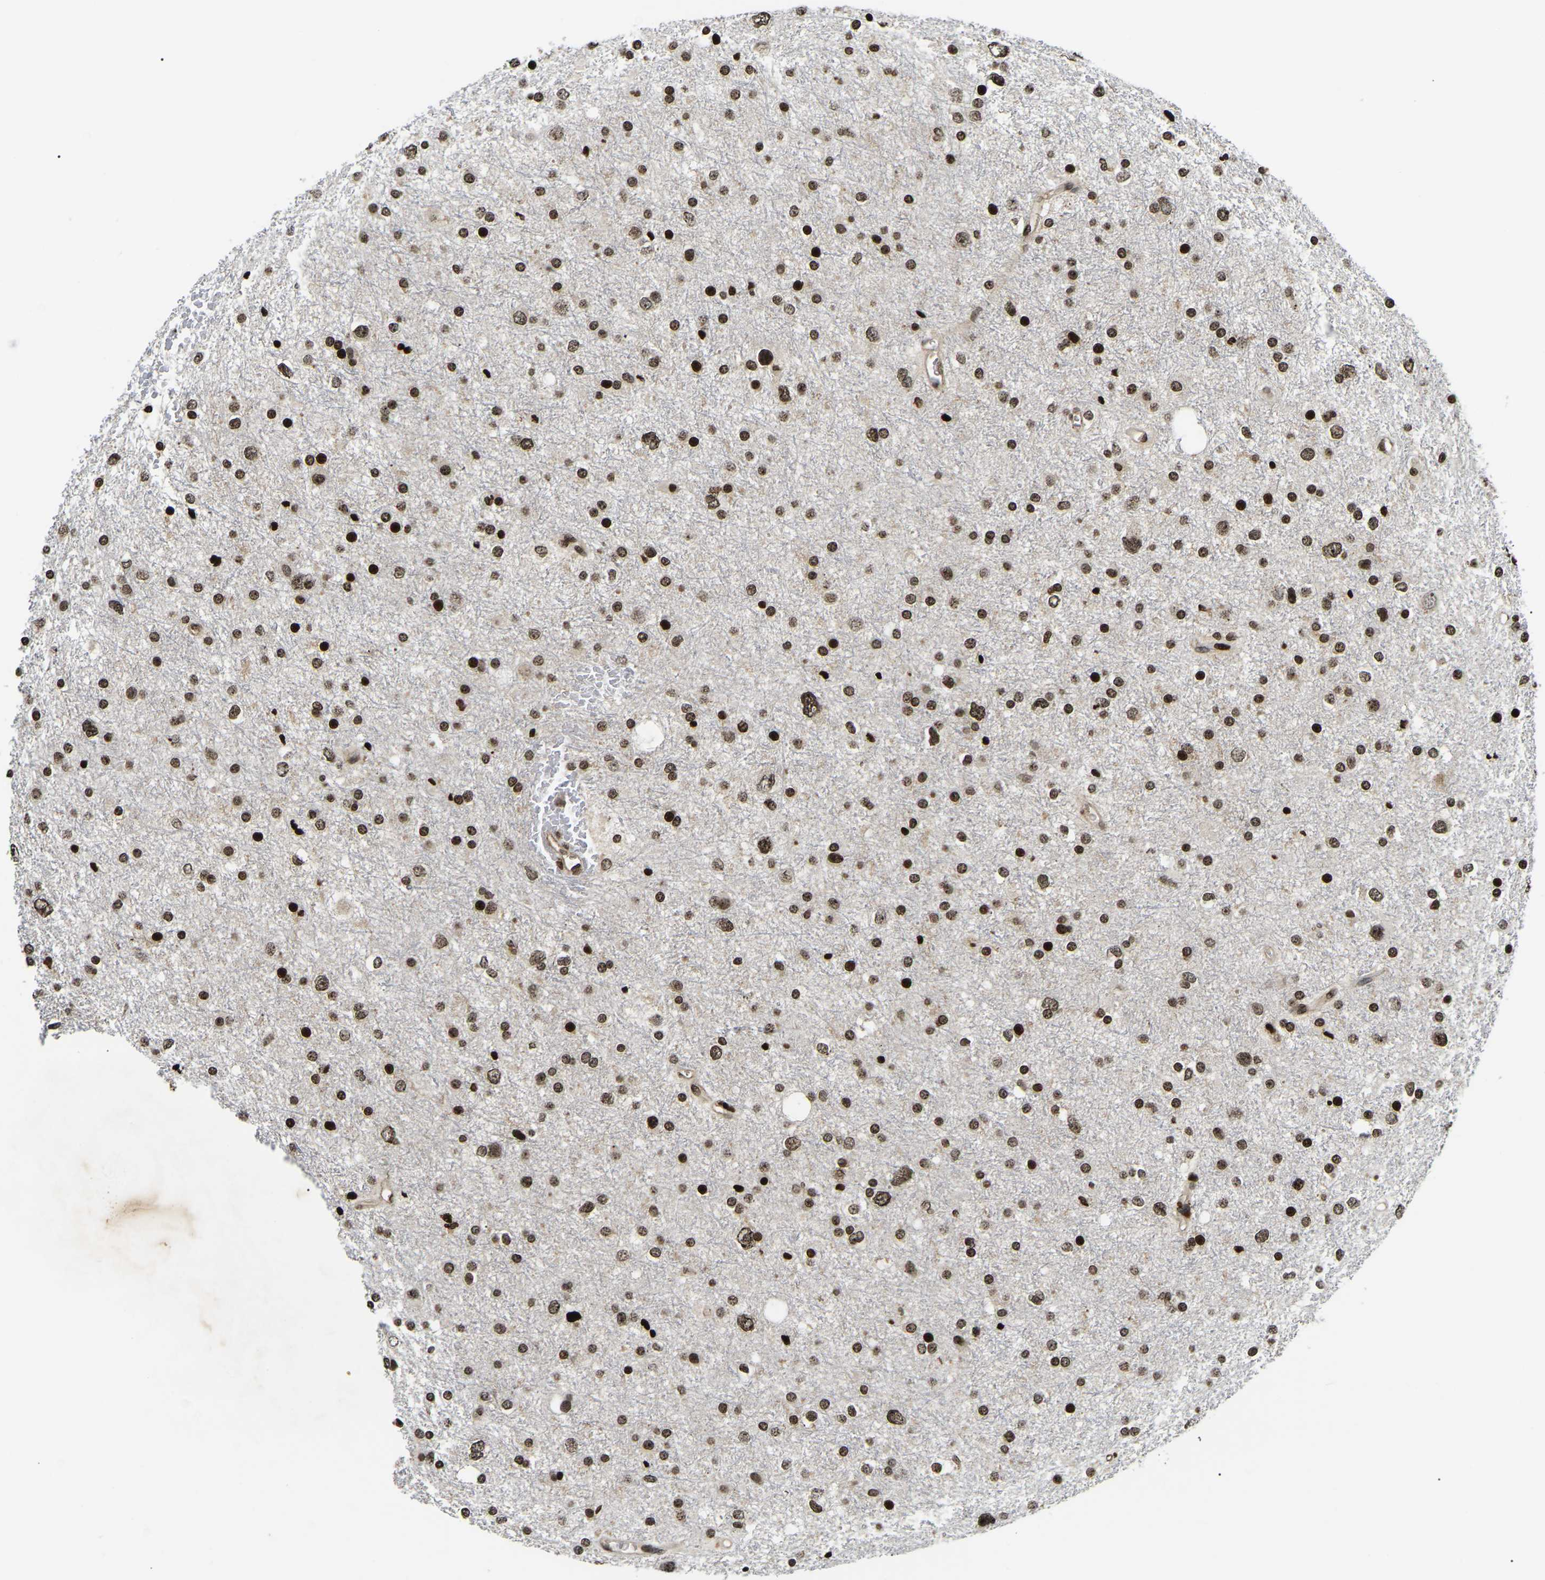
{"staining": {"intensity": "strong", "quantity": ">75%", "location": "nuclear"}, "tissue": "glioma", "cell_type": "Tumor cells", "image_type": "cancer", "snomed": [{"axis": "morphology", "description": "Glioma, malignant, Low grade"}, {"axis": "topography", "description": "Brain"}], "caption": "Strong nuclear protein staining is identified in approximately >75% of tumor cells in glioma.", "gene": "LRRC61", "patient": {"sex": "female", "age": 37}}